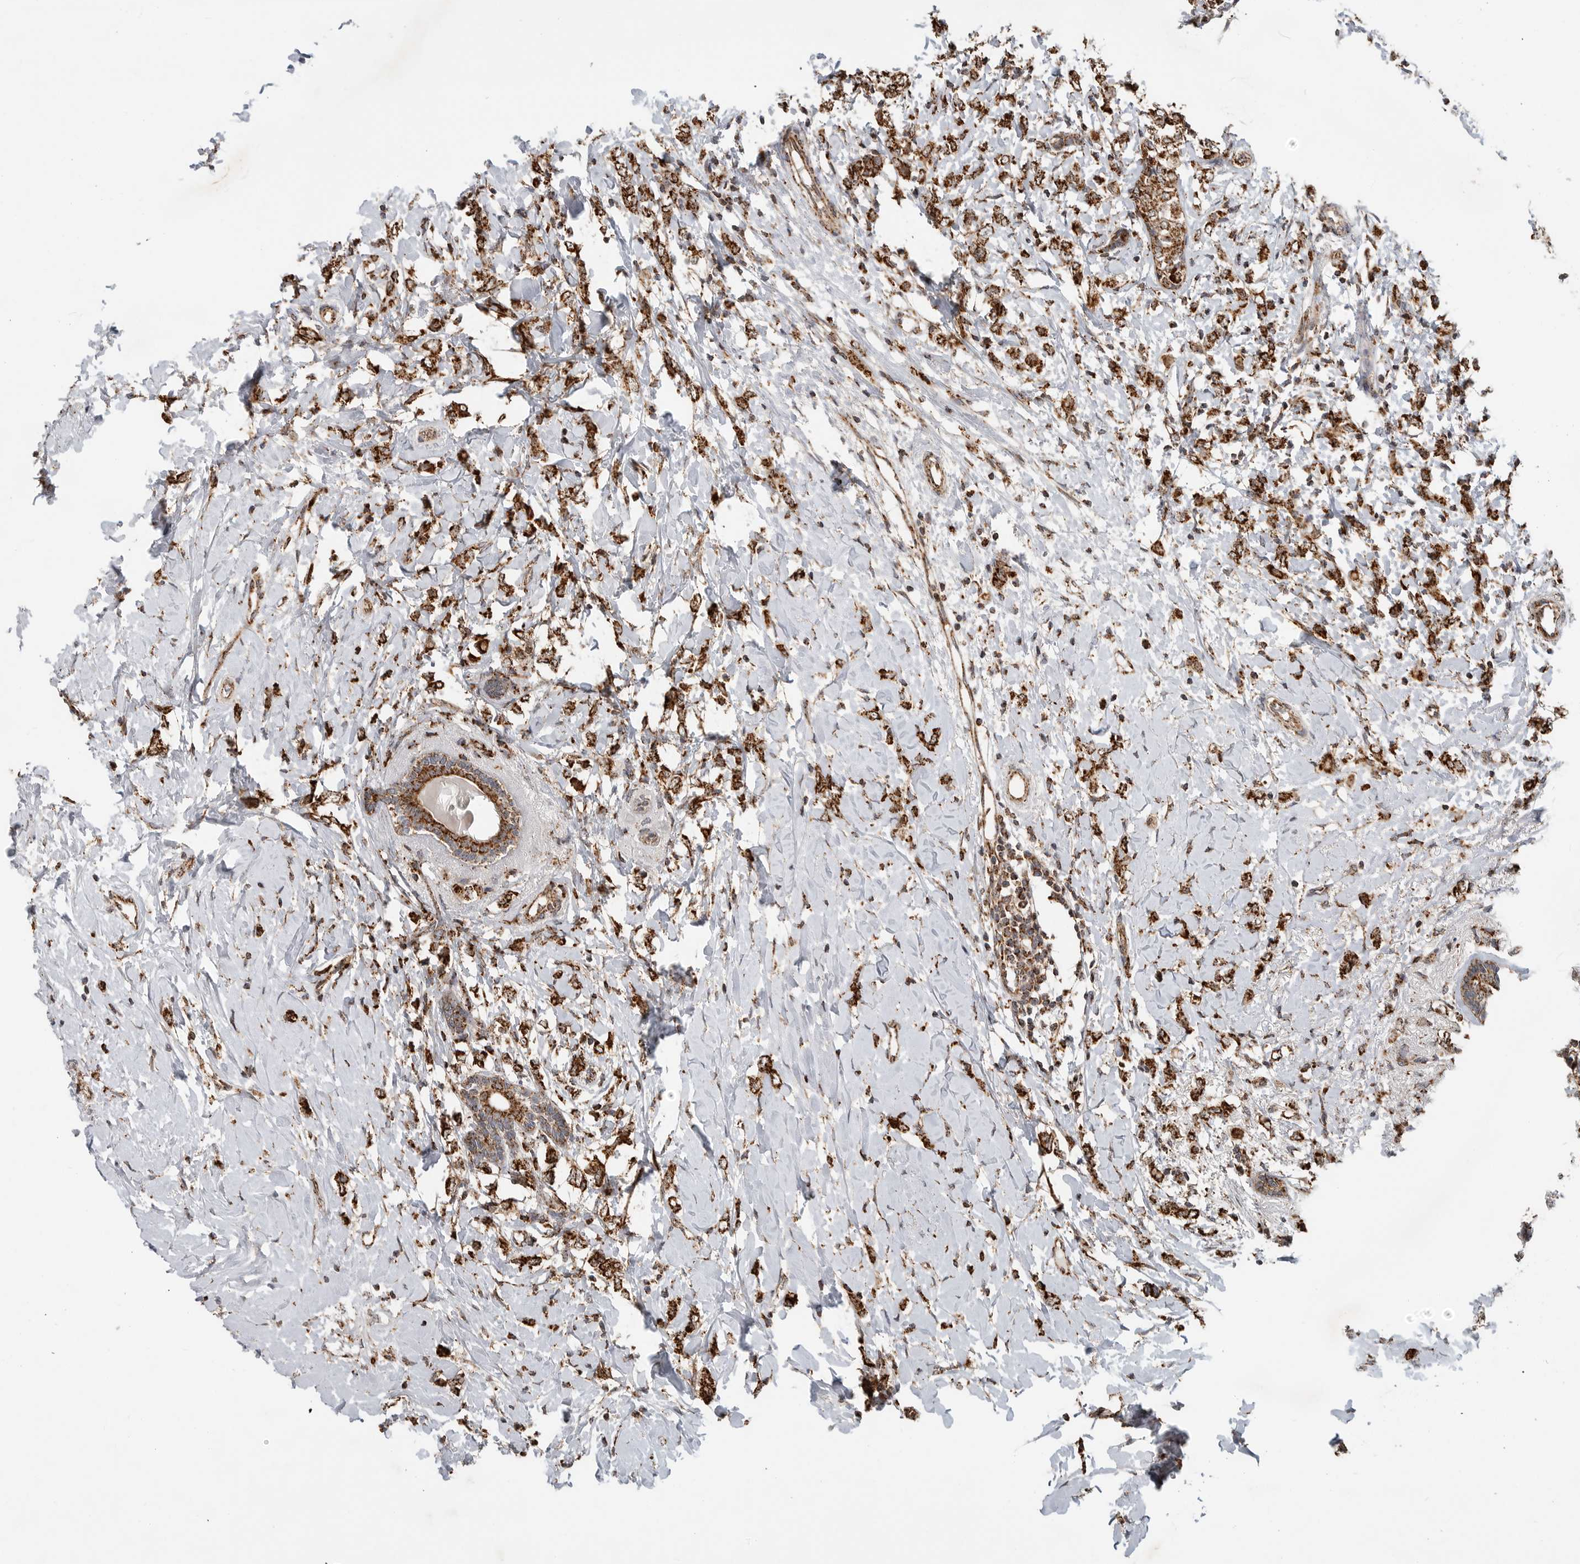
{"staining": {"intensity": "strong", "quantity": ">75%", "location": "cytoplasmic/membranous"}, "tissue": "breast cancer", "cell_type": "Tumor cells", "image_type": "cancer", "snomed": [{"axis": "morphology", "description": "Normal tissue, NOS"}, {"axis": "morphology", "description": "Lobular carcinoma"}, {"axis": "topography", "description": "Breast"}], "caption": "Immunohistochemistry of human breast cancer (lobular carcinoma) reveals high levels of strong cytoplasmic/membranous staining in about >75% of tumor cells.", "gene": "GCNT2", "patient": {"sex": "female", "age": 47}}